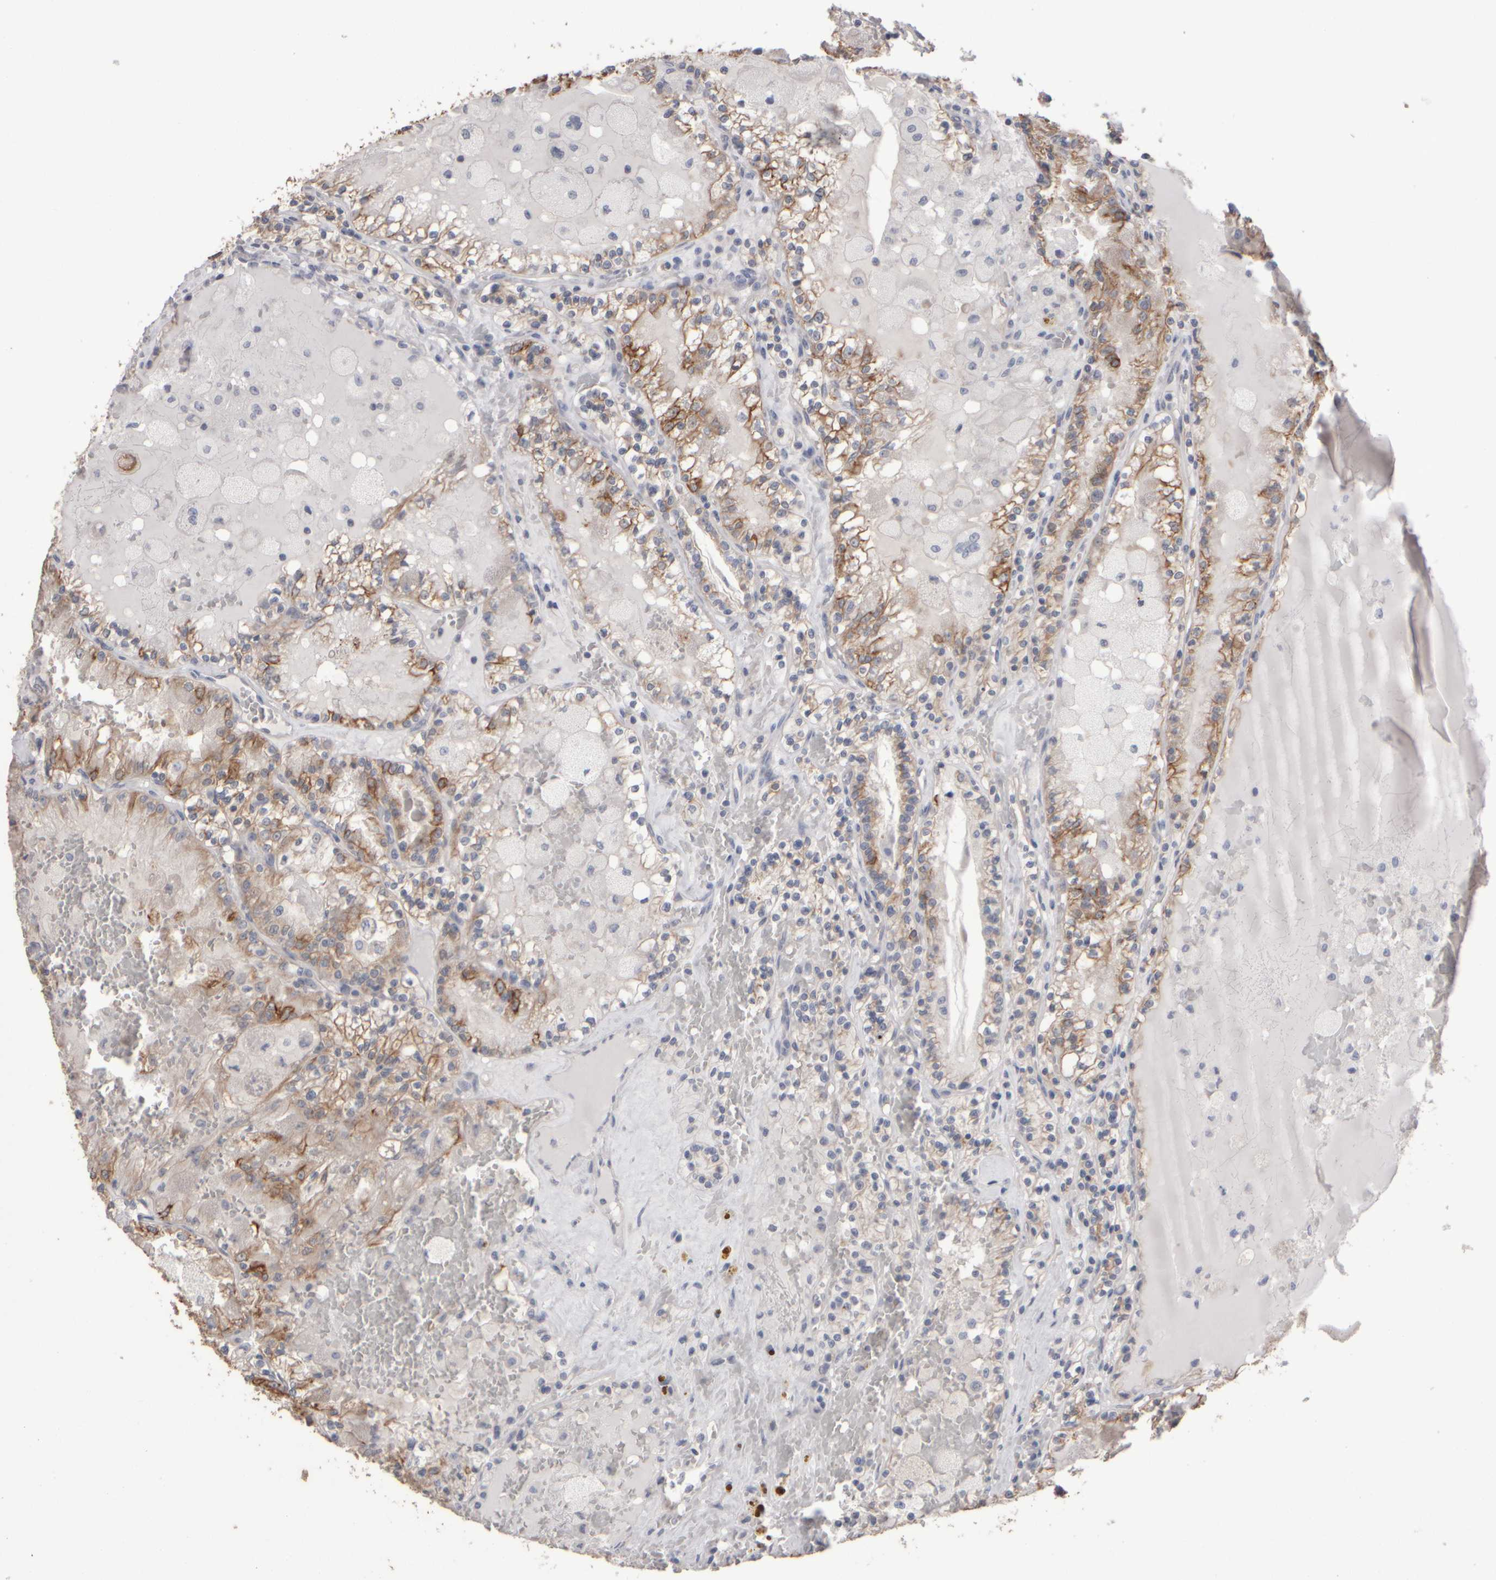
{"staining": {"intensity": "moderate", "quantity": ">75%", "location": "cytoplasmic/membranous"}, "tissue": "renal cancer", "cell_type": "Tumor cells", "image_type": "cancer", "snomed": [{"axis": "morphology", "description": "Adenocarcinoma, NOS"}, {"axis": "topography", "description": "Kidney"}], "caption": "Immunohistochemical staining of human adenocarcinoma (renal) displays medium levels of moderate cytoplasmic/membranous expression in approximately >75% of tumor cells.", "gene": "EPHX2", "patient": {"sex": "female", "age": 56}}